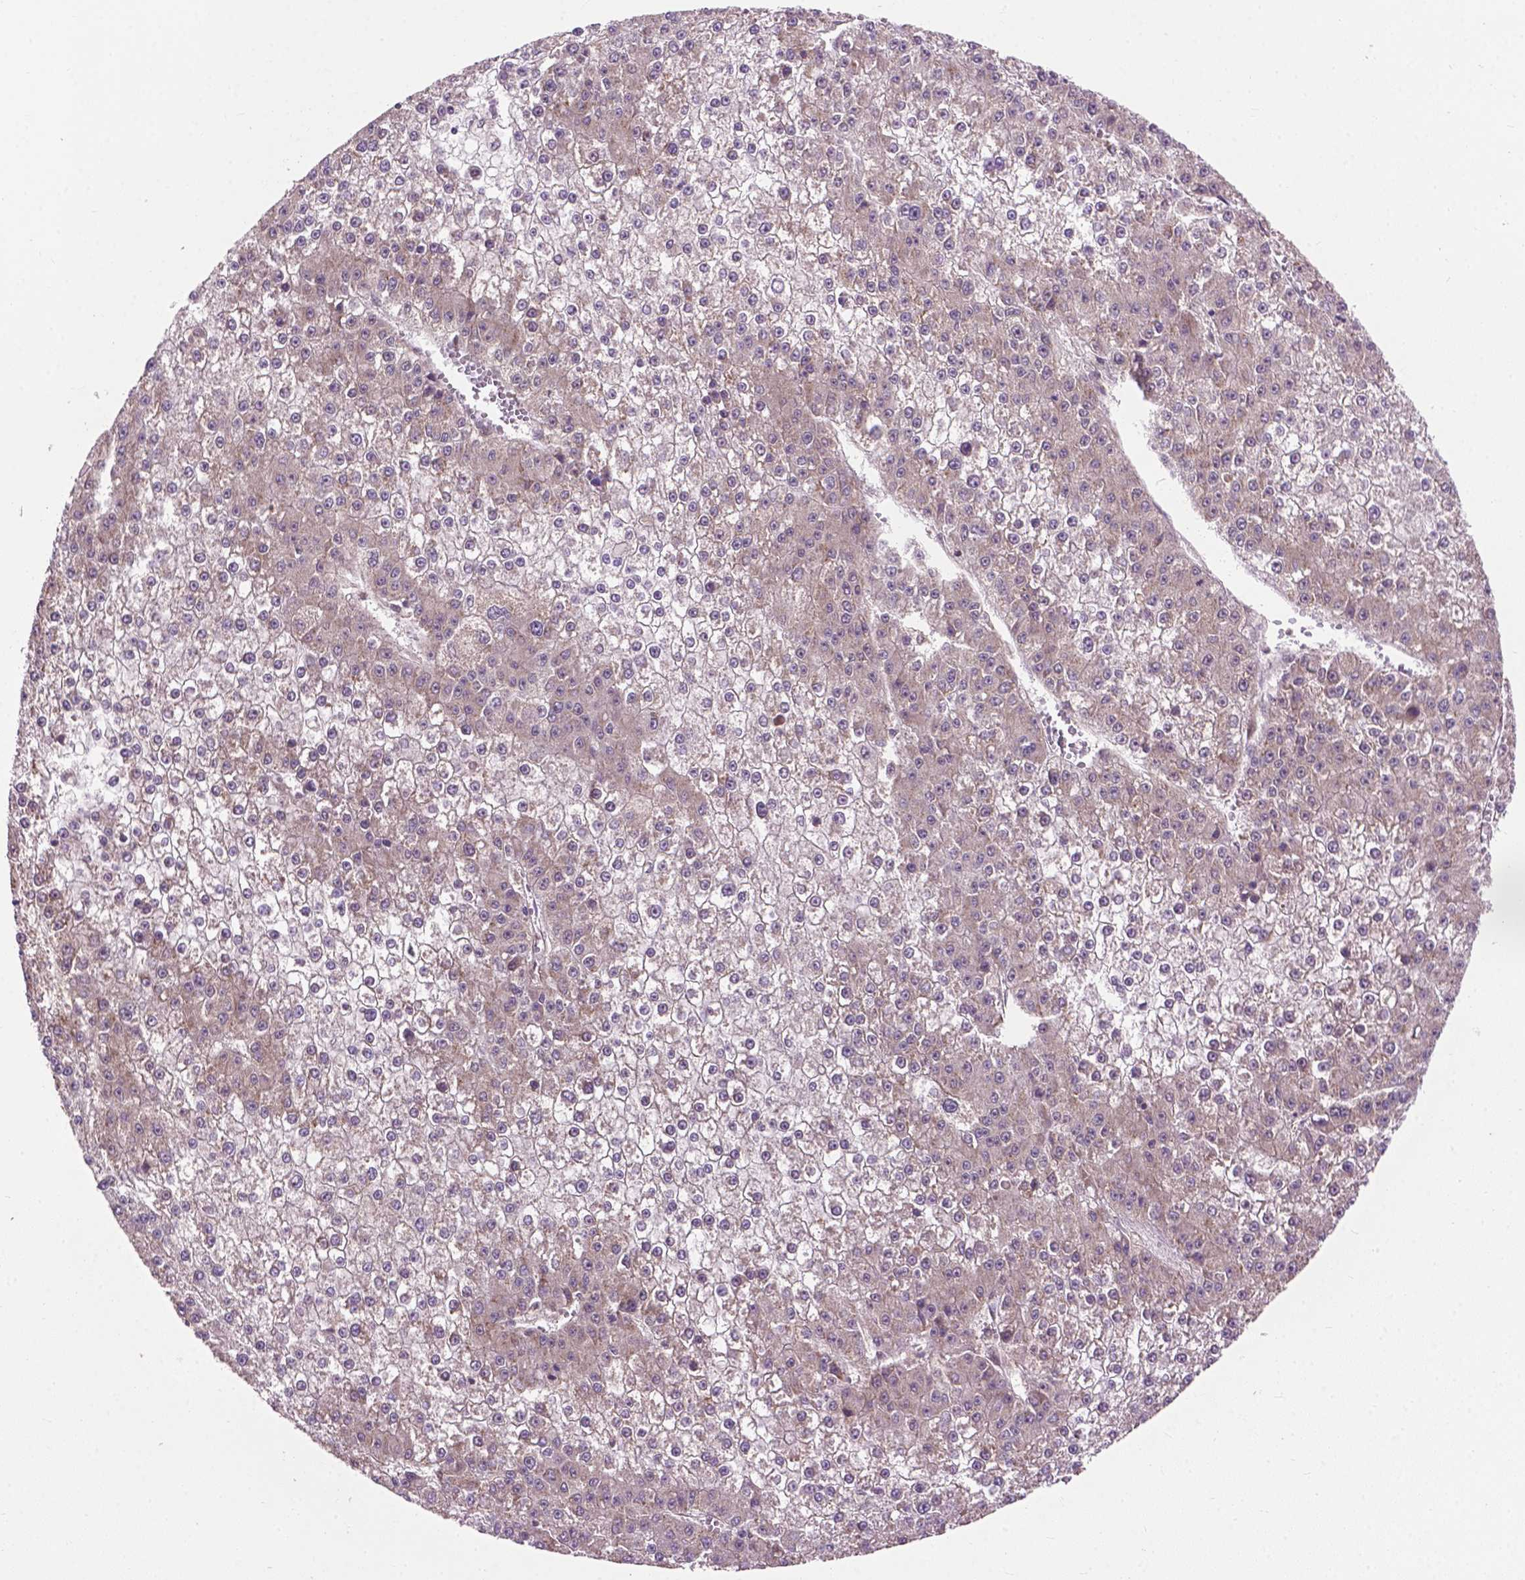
{"staining": {"intensity": "negative", "quantity": "none", "location": "none"}, "tissue": "liver cancer", "cell_type": "Tumor cells", "image_type": "cancer", "snomed": [{"axis": "morphology", "description": "Carcinoma, Hepatocellular, NOS"}, {"axis": "topography", "description": "Liver"}], "caption": "Liver cancer stained for a protein using immunohistochemistry exhibits no staining tumor cells.", "gene": "PPP1CB", "patient": {"sex": "female", "age": 73}}